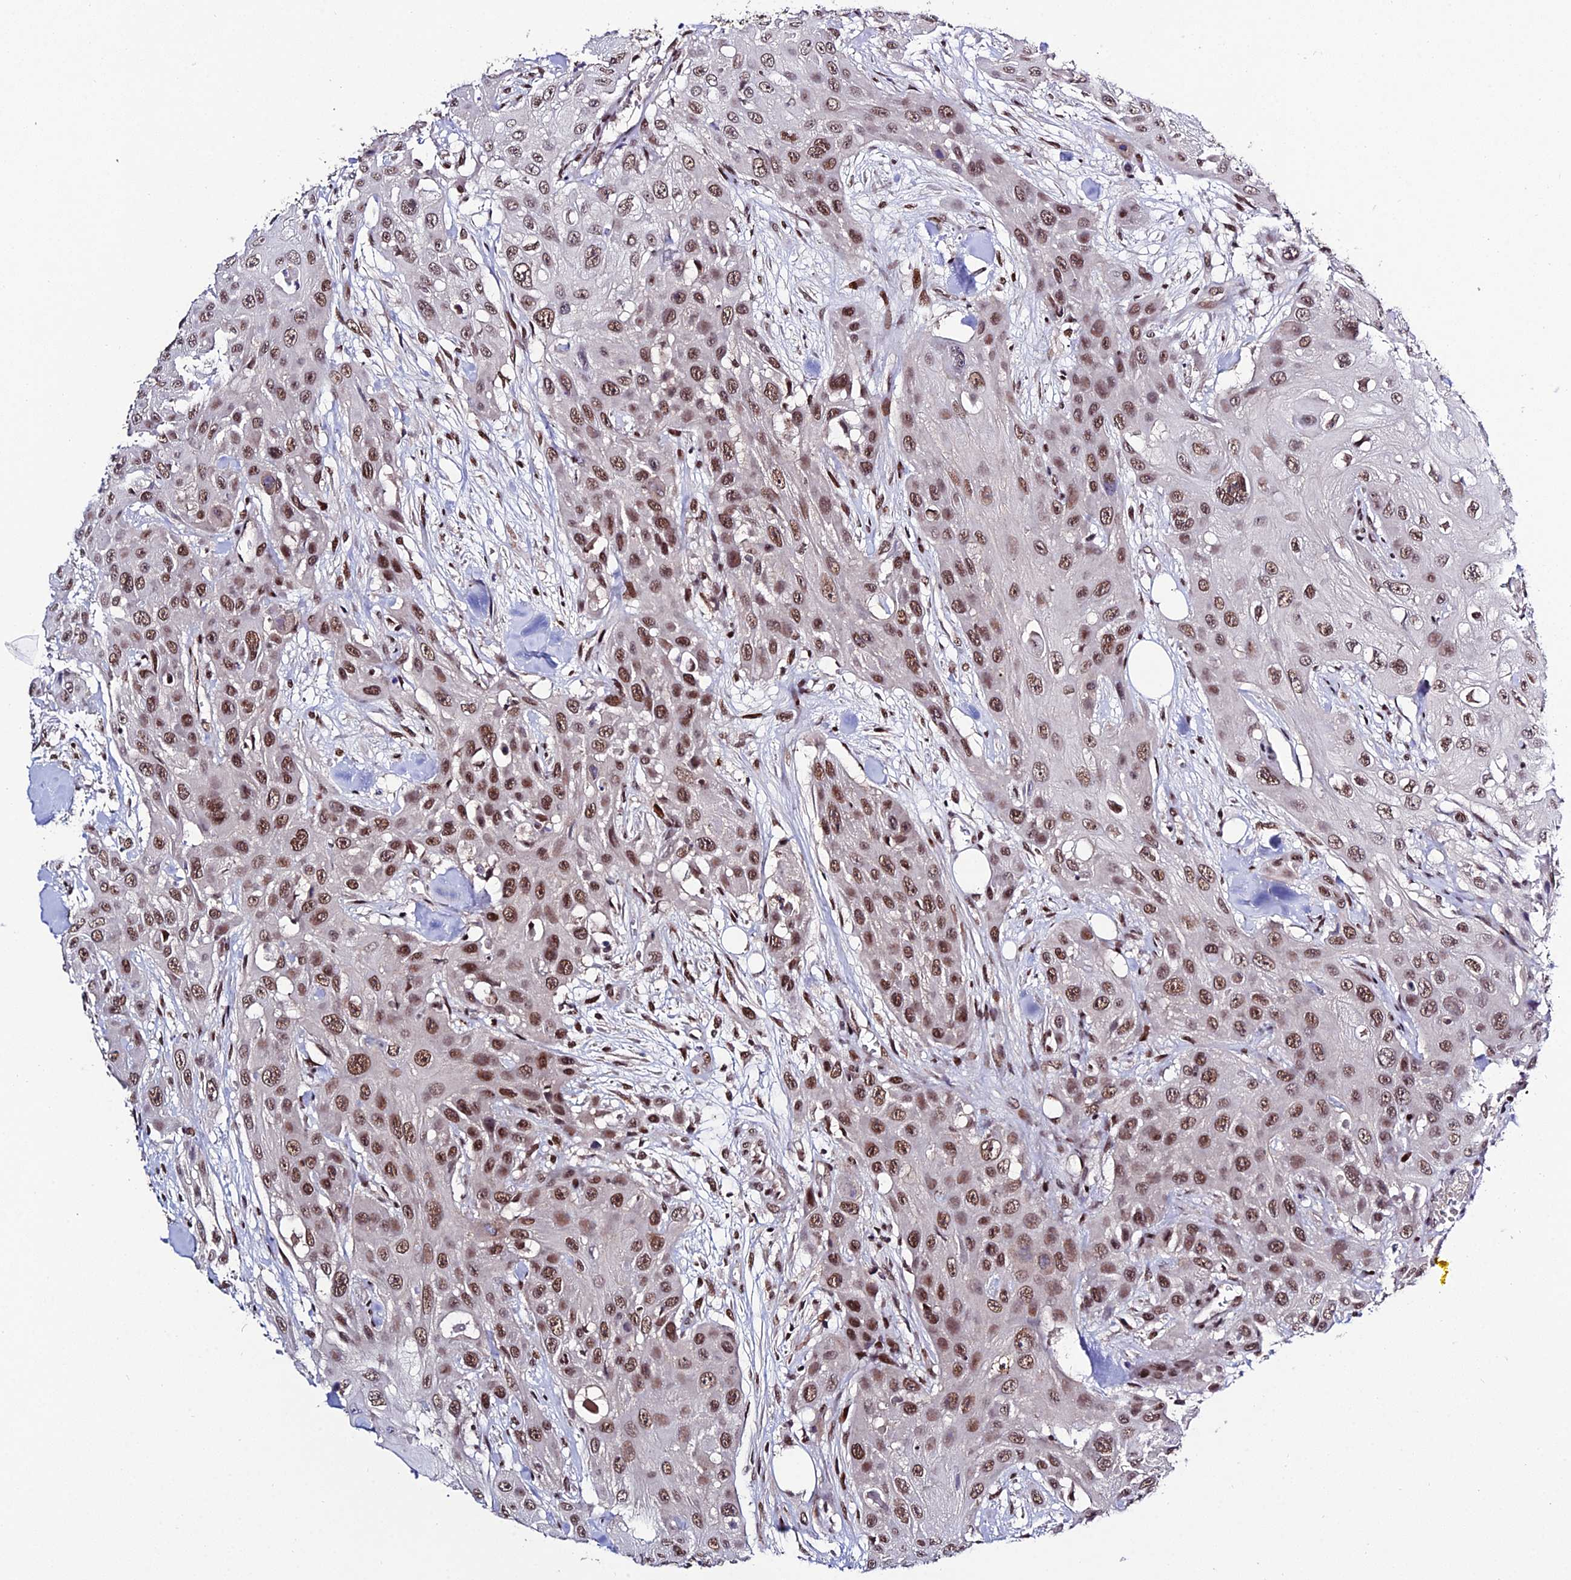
{"staining": {"intensity": "moderate", "quantity": ">75%", "location": "nuclear"}, "tissue": "head and neck cancer", "cell_type": "Tumor cells", "image_type": "cancer", "snomed": [{"axis": "morphology", "description": "Squamous cell carcinoma, NOS"}, {"axis": "topography", "description": "Head-Neck"}], "caption": "Human head and neck cancer stained with a protein marker displays moderate staining in tumor cells.", "gene": "SYT15", "patient": {"sex": "male", "age": 81}}